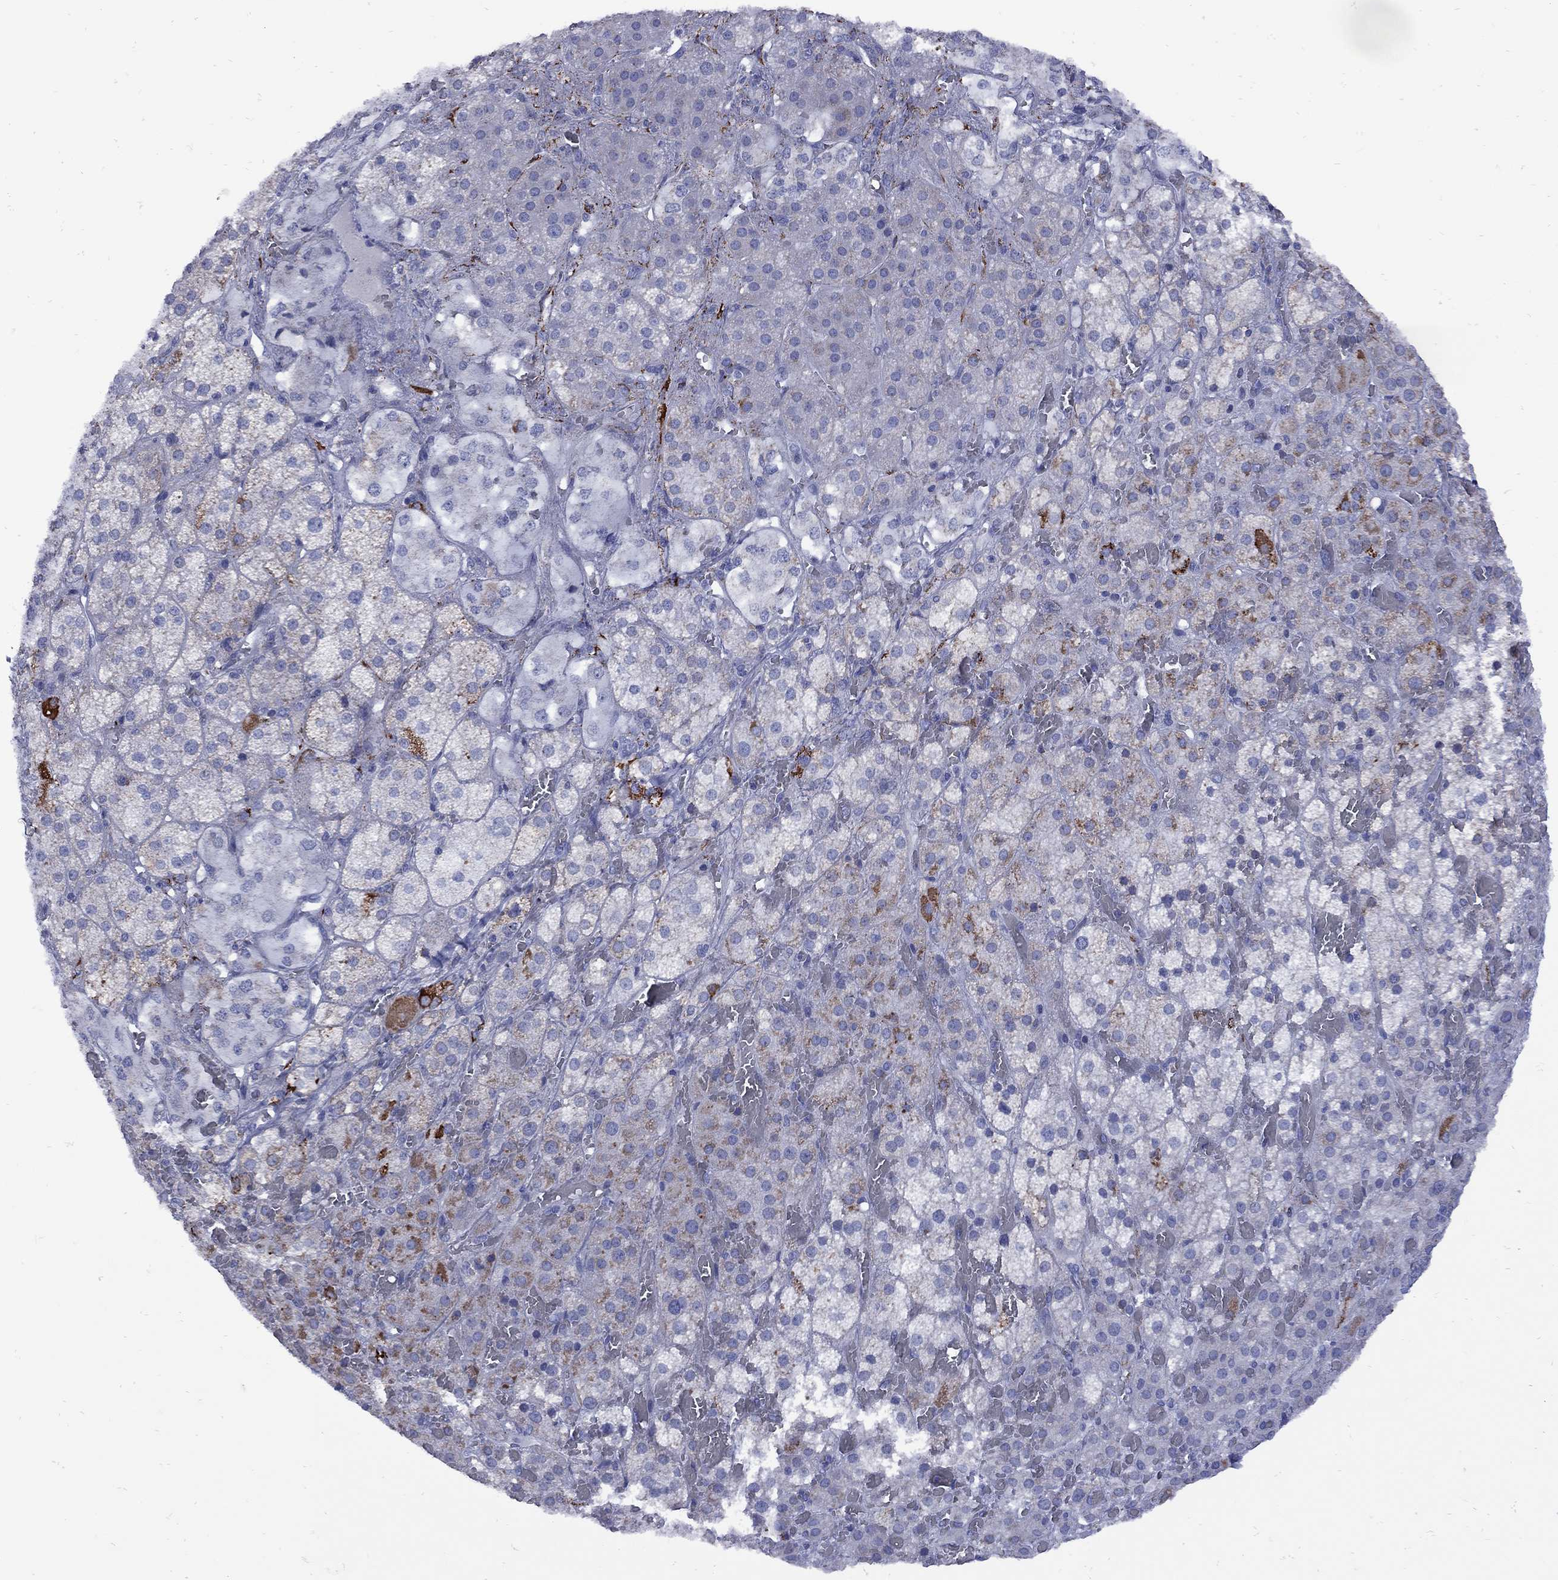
{"staining": {"intensity": "moderate", "quantity": "<25%", "location": "cytoplasmic/membranous"}, "tissue": "adrenal gland", "cell_type": "Glandular cells", "image_type": "normal", "snomed": [{"axis": "morphology", "description": "Normal tissue, NOS"}, {"axis": "topography", "description": "Adrenal gland"}], "caption": "Adrenal gland was stained to show a protein in brown. There is low levels of moderate cytoplasmic/membranous positivity in about <25% of glandular cells. (DAB IHC with brightfield microscopy, high magnification).", "gene": "SESTD1", "patient": {"sex": "male", "age": 57}}